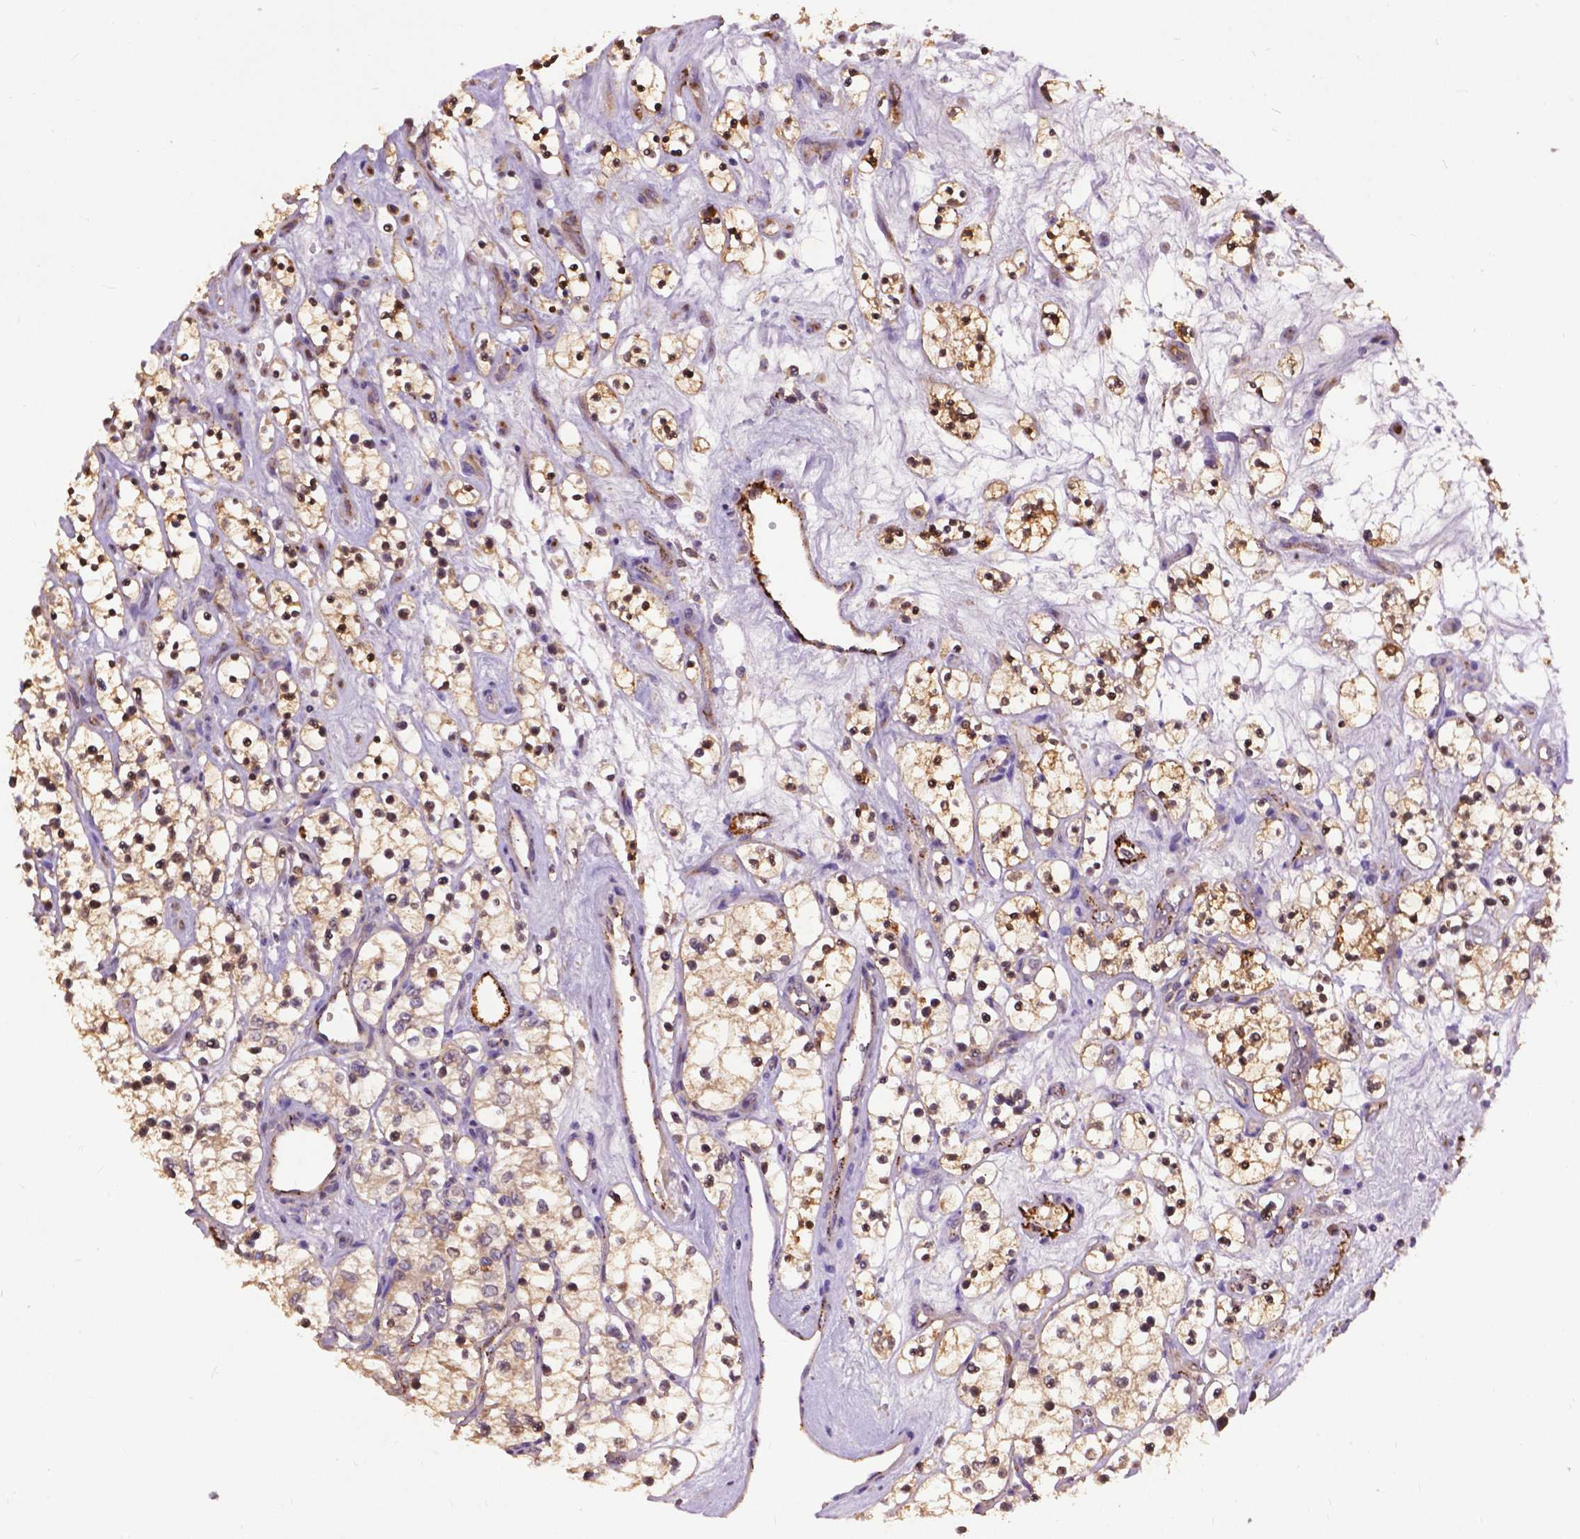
{"staining": {"intensity": "moderate", "quantity": ">75%", "location": "cytoplasmic/membranous,nuclear"}, "tissue": "renal cancer", "cell_type": "Tumor cells", "image_type": "cancer", "snomed": [{"axis": "morphology", "description": "Adenocarcinoma, NOS"}, {"axis": "topography", "description": "Kidney"}], "caption": "High-power microscopy captured an immunohistochemistry histopathology image of renal cancer, revealing moderate cytoplasmic/membranous and nuclear positivity in about >75% of tumor cells.", "gene": "ZNF337", "patient": {"sex": "female", "age": 69}}